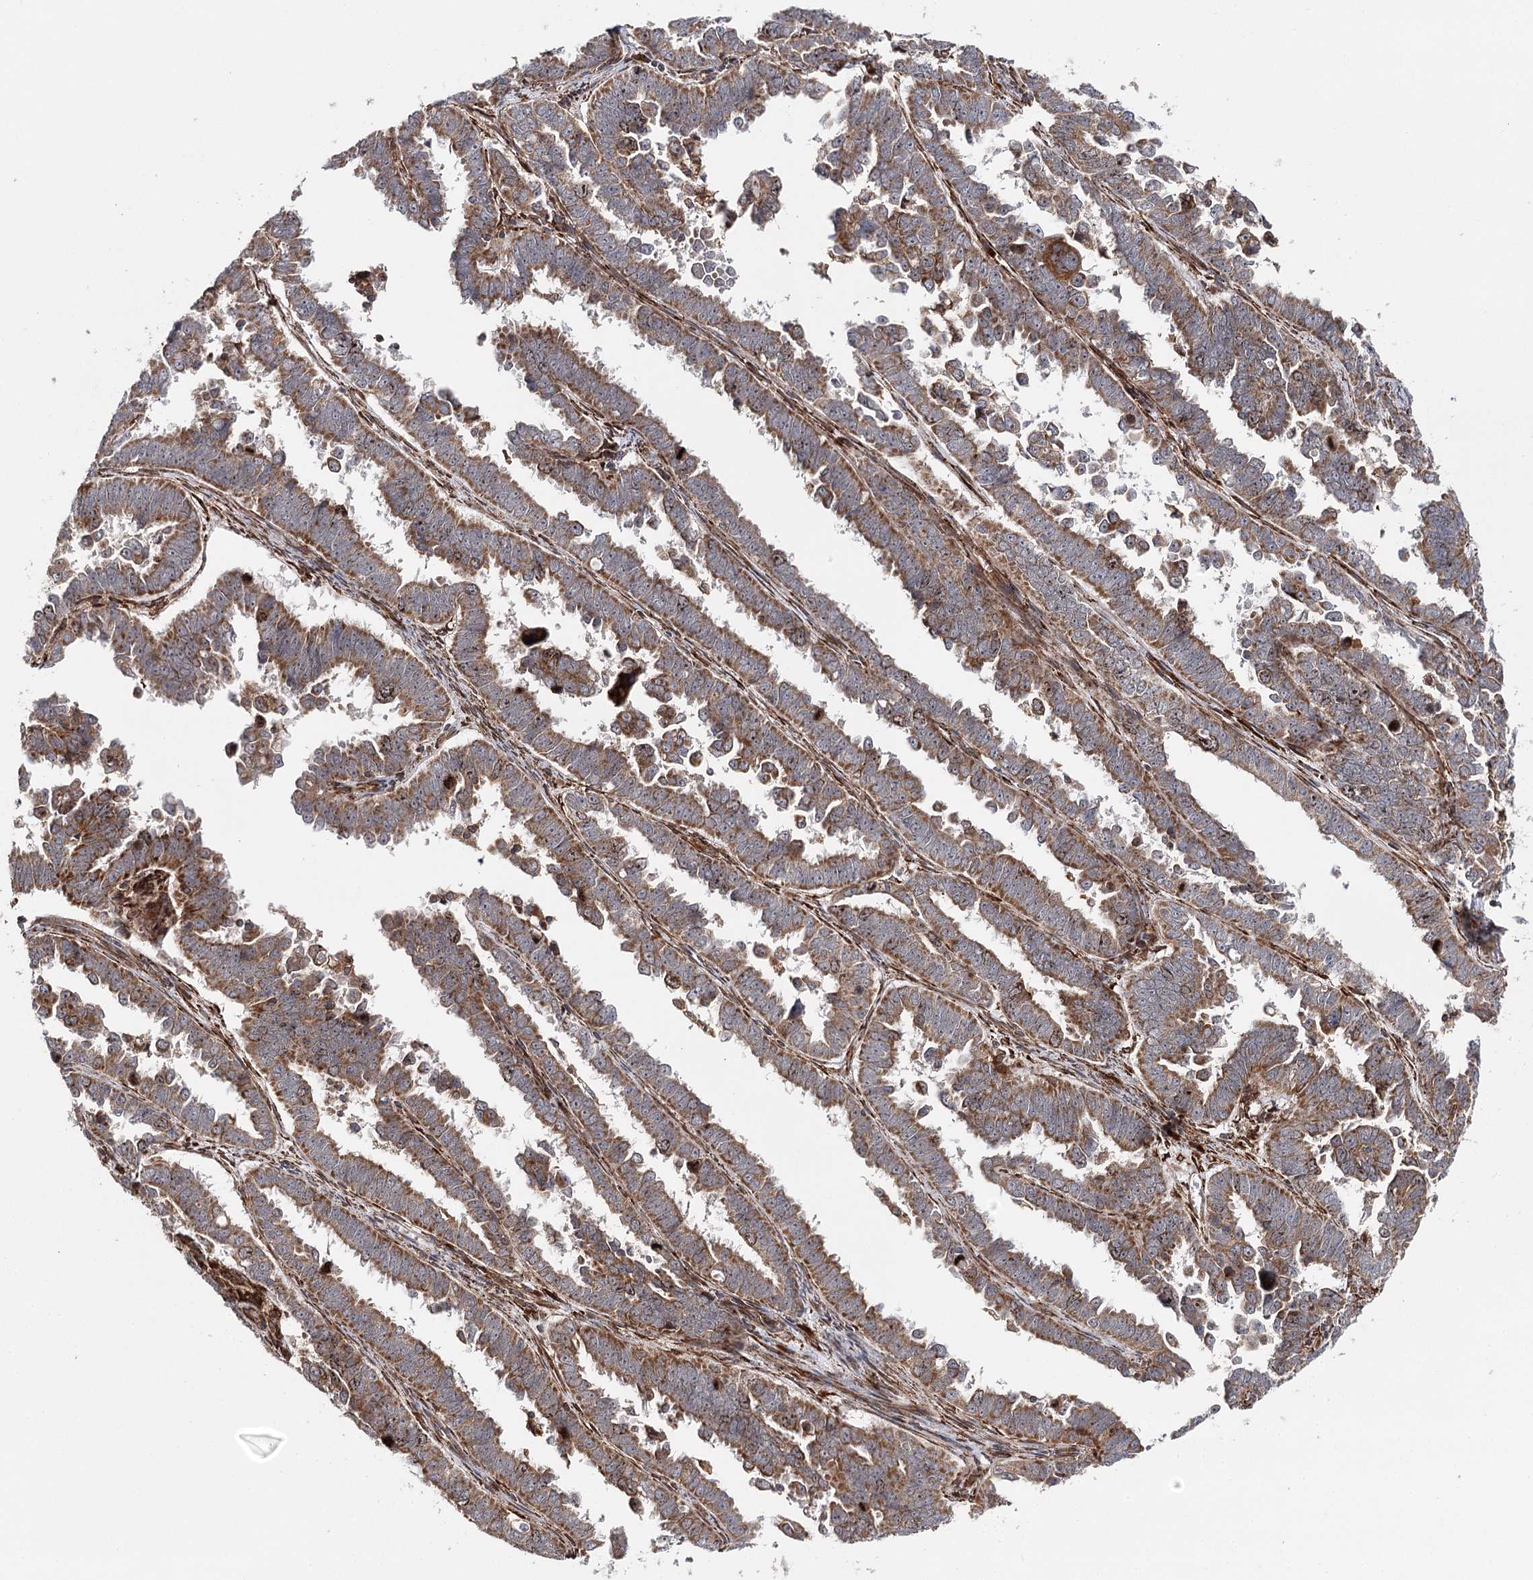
{"staining": {"intensity": "moderate", "quantity": ">75%", "location": "cytoplasmic/membranous"}, "tissue": "endometrial cancer", "cell_type": "Tumor cells", "image_type": "cancer", "snomed": [{"axis": "morphology", "description": "Adenocarcinoma, NOS"}, {"axis": "topography", "description": "Endometrium"}], "caption": "Brown immunohistochemical staining in endometrial adenocarcinoma displays moderate cytoplasmic/membranous staining in about >75% of tumor cells. (IHC, brightfield microscopy, high magnification).", "gene": "MKNK1", "patient": {"sex": "female", "age": 75}}